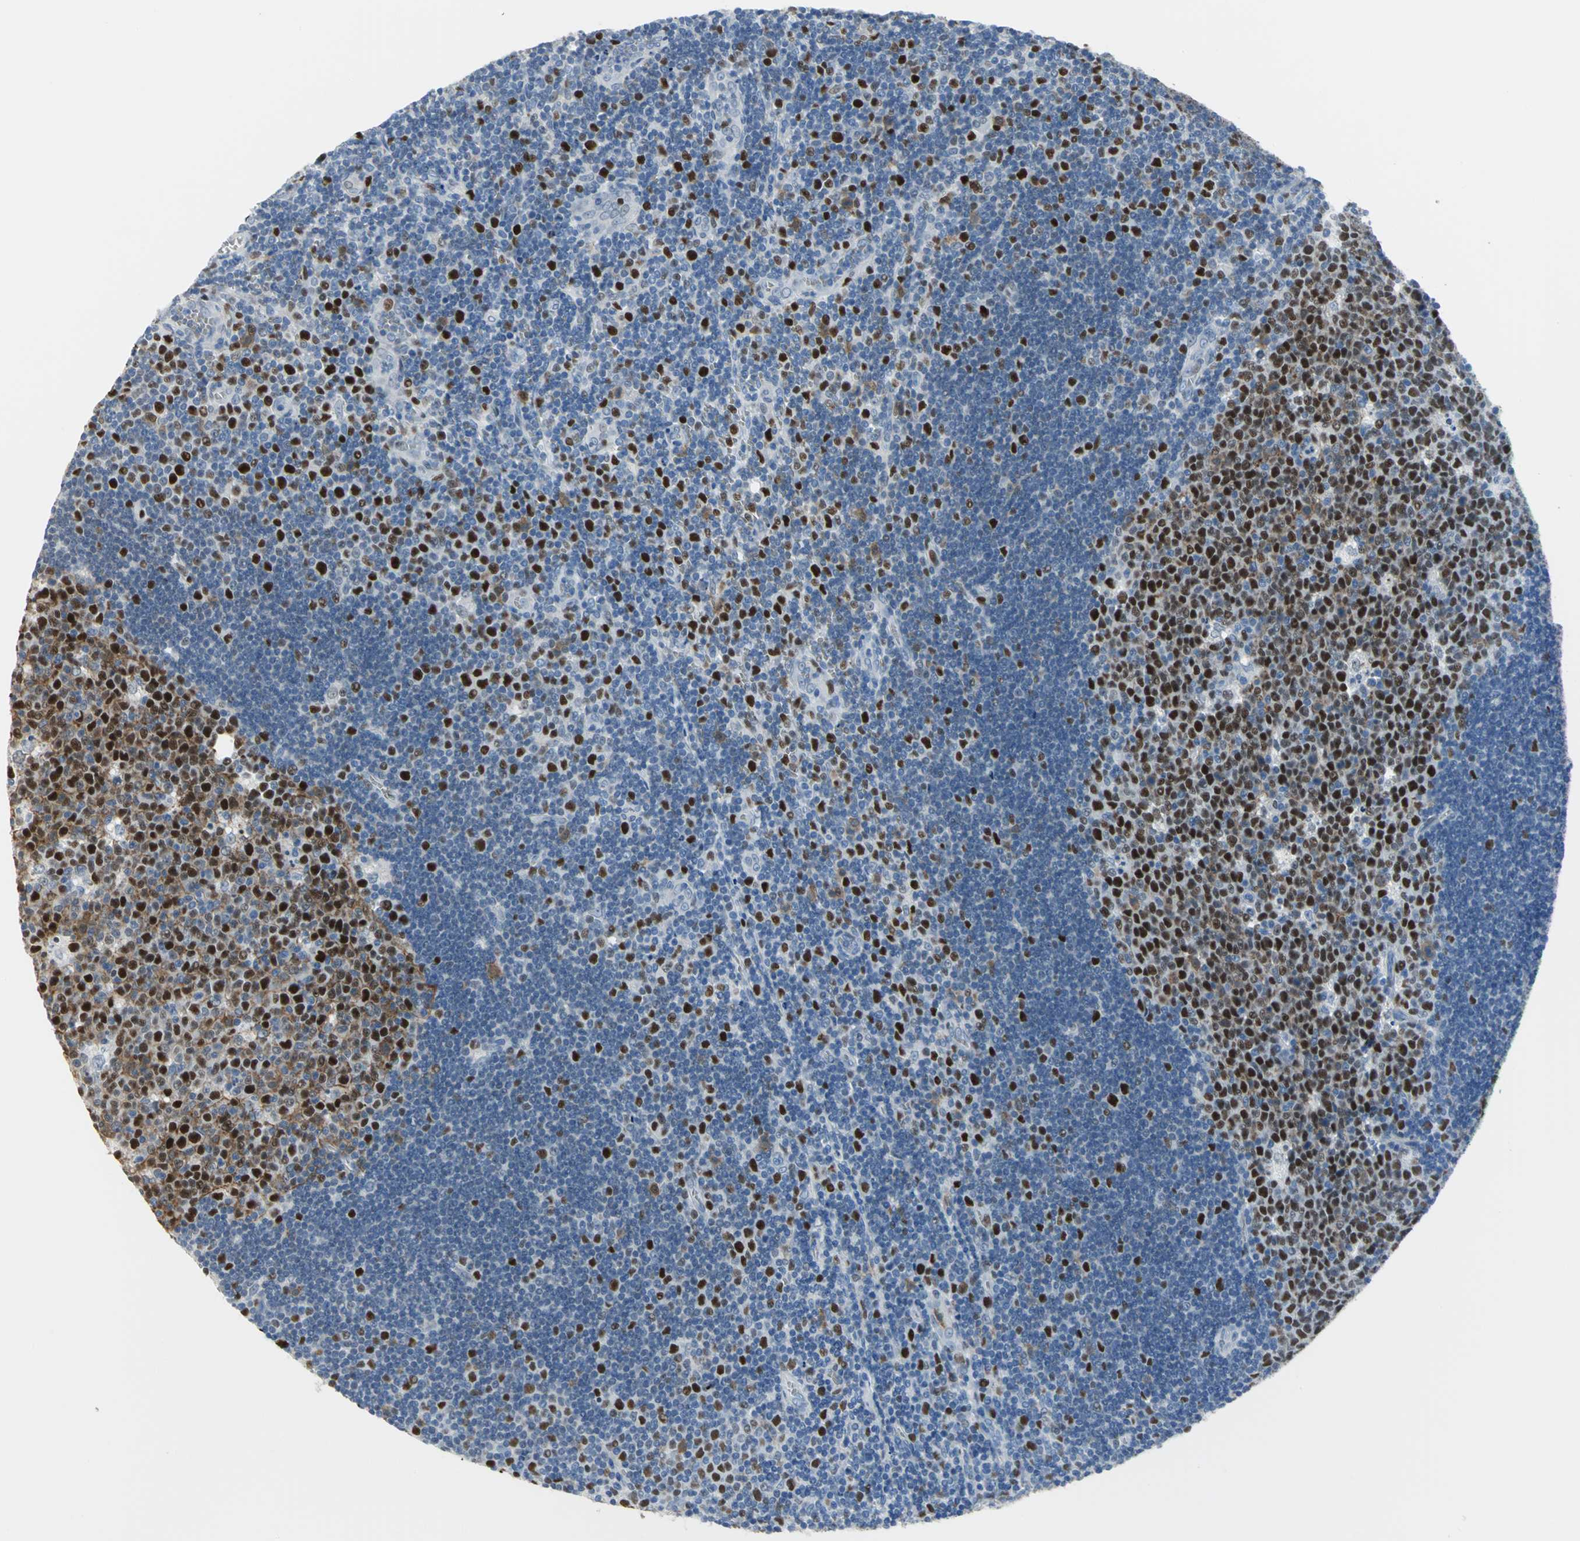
{"staining": {"intensity": "strong", "quantity": ">75%", "location": "nuclear"}, "tissue": "lymph node", "cell_type": "Germinal center cells", "image_type": "normal", "snomed": [{"axis": "morphology", "description": "Normal tissue, NOS"}, {"axis": "topography", "description": "Lymph node"}, {"axis": "topography", "description": "Salivary gland"}], "caption": "A brown stain shows strong nuclear staining of a protein in germinal center cells of unremarkable lymph node. Nuclei are stained in blue.", "gene": "MCM3", "patient": {"sex": "male", "age": 8}}